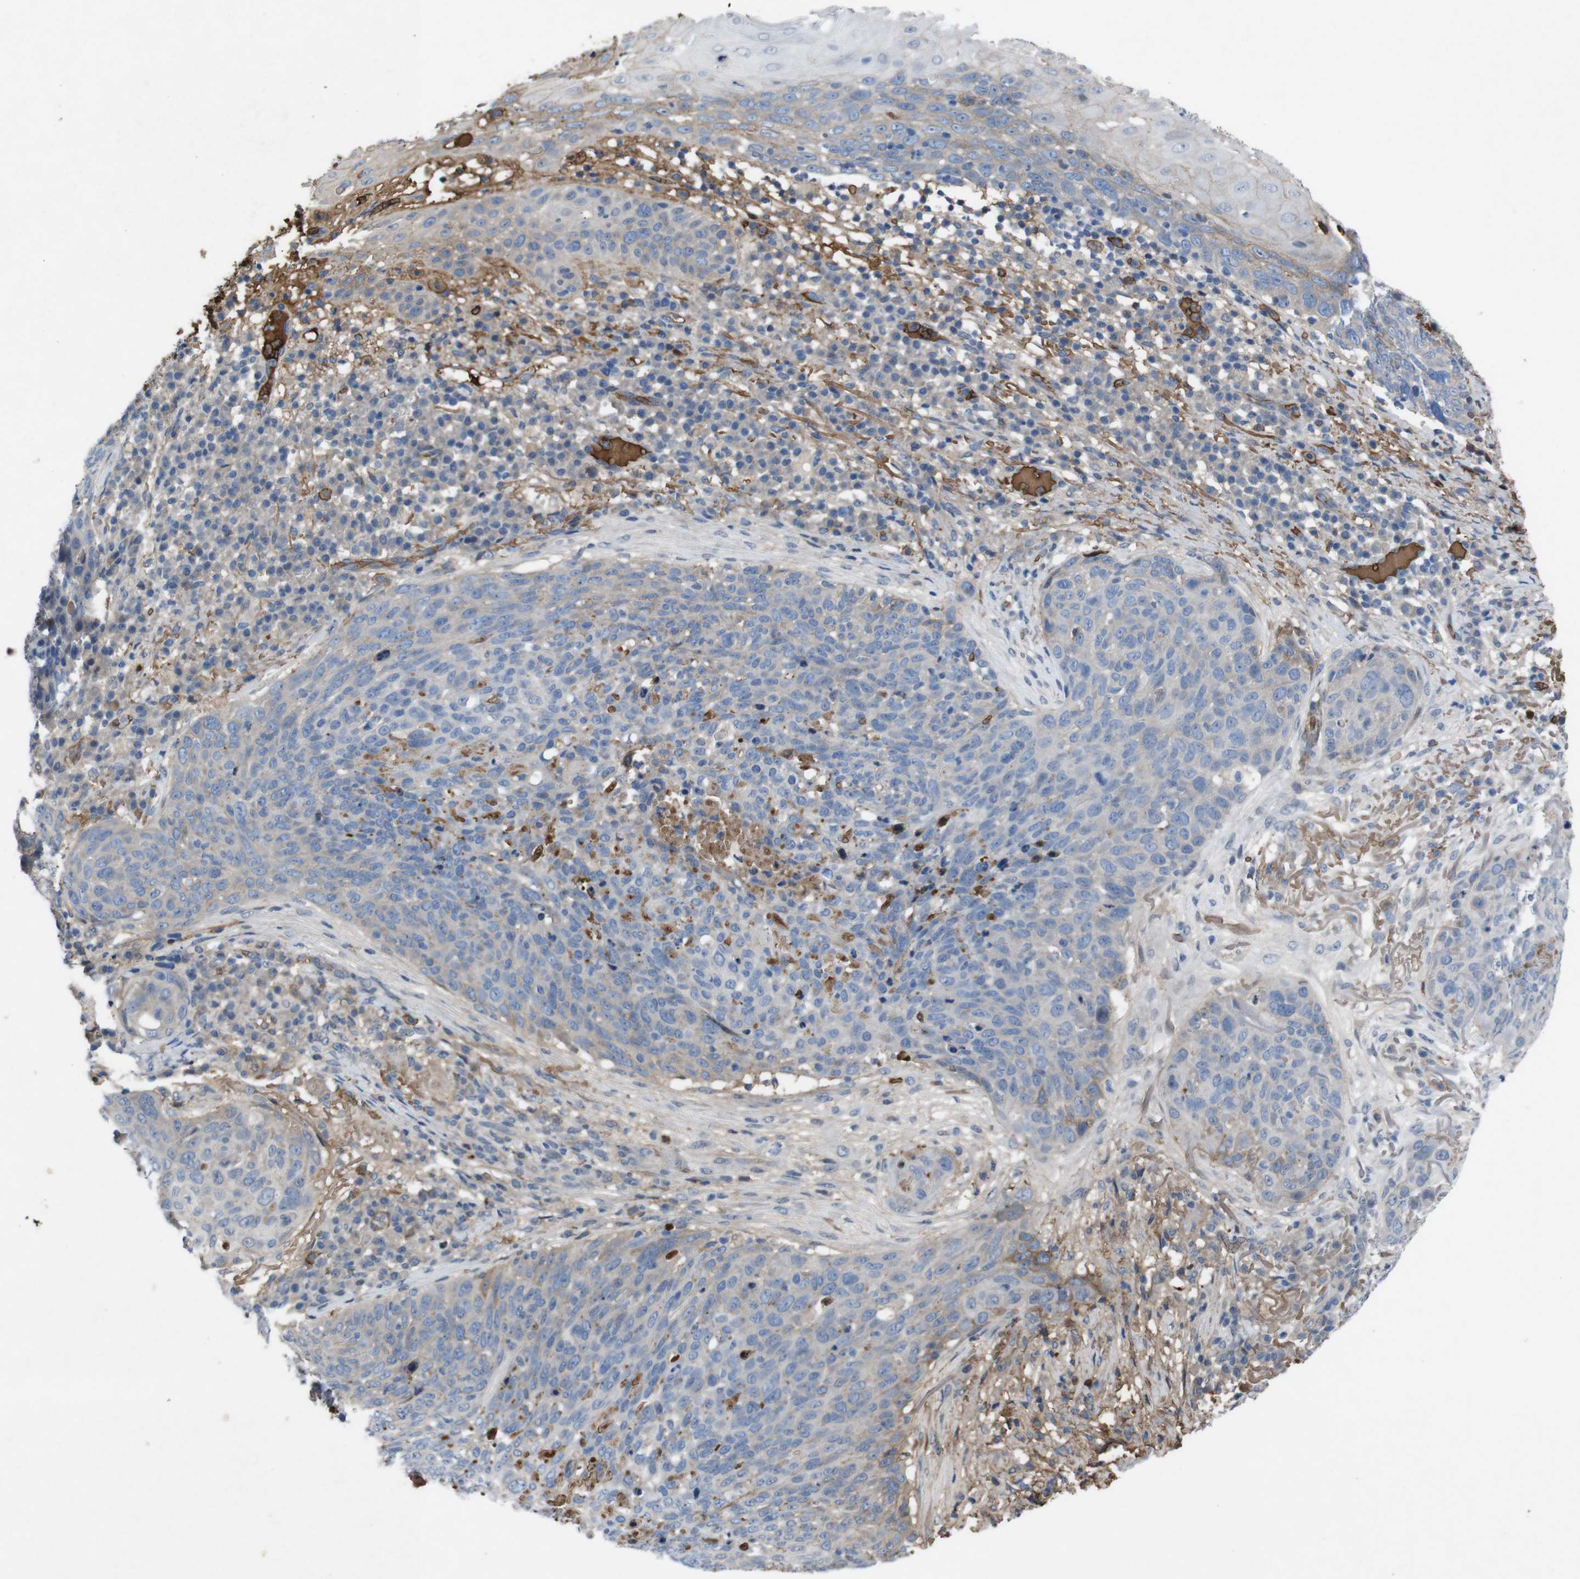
{"staining": {"intensity": "weak", "quantity": "<25%", "location": "cytoplasmic/membranous"}, "tissue": "skin cancer", "cell_type": "Tumor cells", "image_type": "cancer", "snomed": [{"axis": "morphology", "description": "Squamous cell carcinoma in situ, NOS"}, {"axis": "morphology", "description": "Squamous cell carcinoma, NOS"}, {"axis": "topography", "description": "Skin"}], "caption": "An IHC photomicrograph of squamous cell carcinoma in situ (skin) is shown. There is no staining in tumor cells of squamous cell carcinoma in situ (skin). (DAB (3,3'-diaminobenzidine) immunohistochemistry, high magnification).", "gene": "SPTB", "patient": {"sex": "male", "age": 93}}